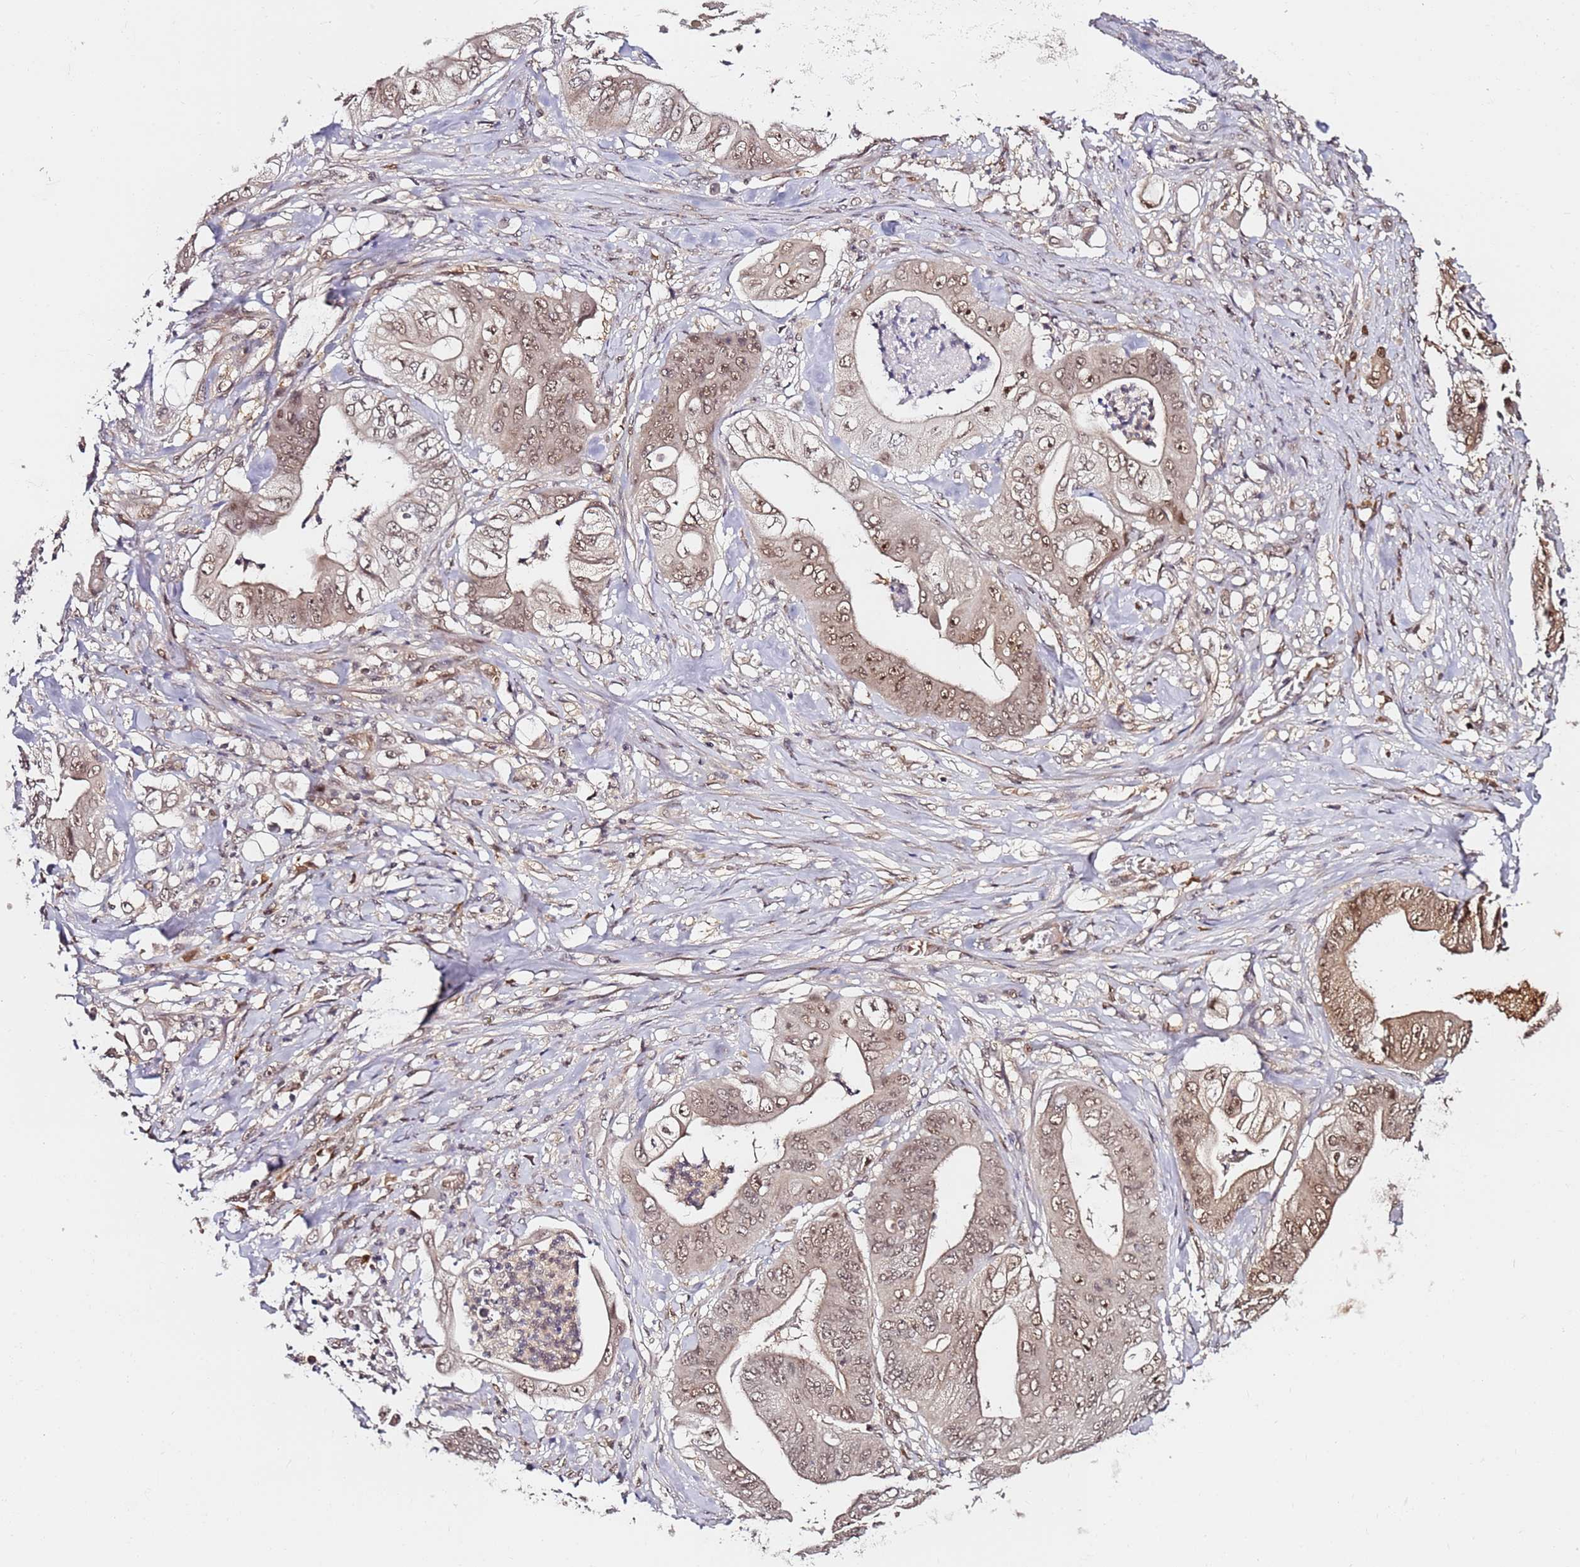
{"staining": {"intensity": "moderate", "quantity": ">75%", "location": "nuclear"}, "tissue": "stomach cancer", "cell_type": "Tumor cells", "image_type": "cancer", "snomed": [{"axis": "morphology", "description": "Adenocarcinoma, NOS"}, {"axis": "topography", "description": "Stomach"}], "caption": "Protein staining demonstrates moderate nuclear expression in approximately >75% of tumor cells in adenocarcinoma (stomach). (brown staining indicates protein expression, while blue staining denotes nuclei).", "gene": "RGS18", "patient": {"sex": "female", "age": 73}}